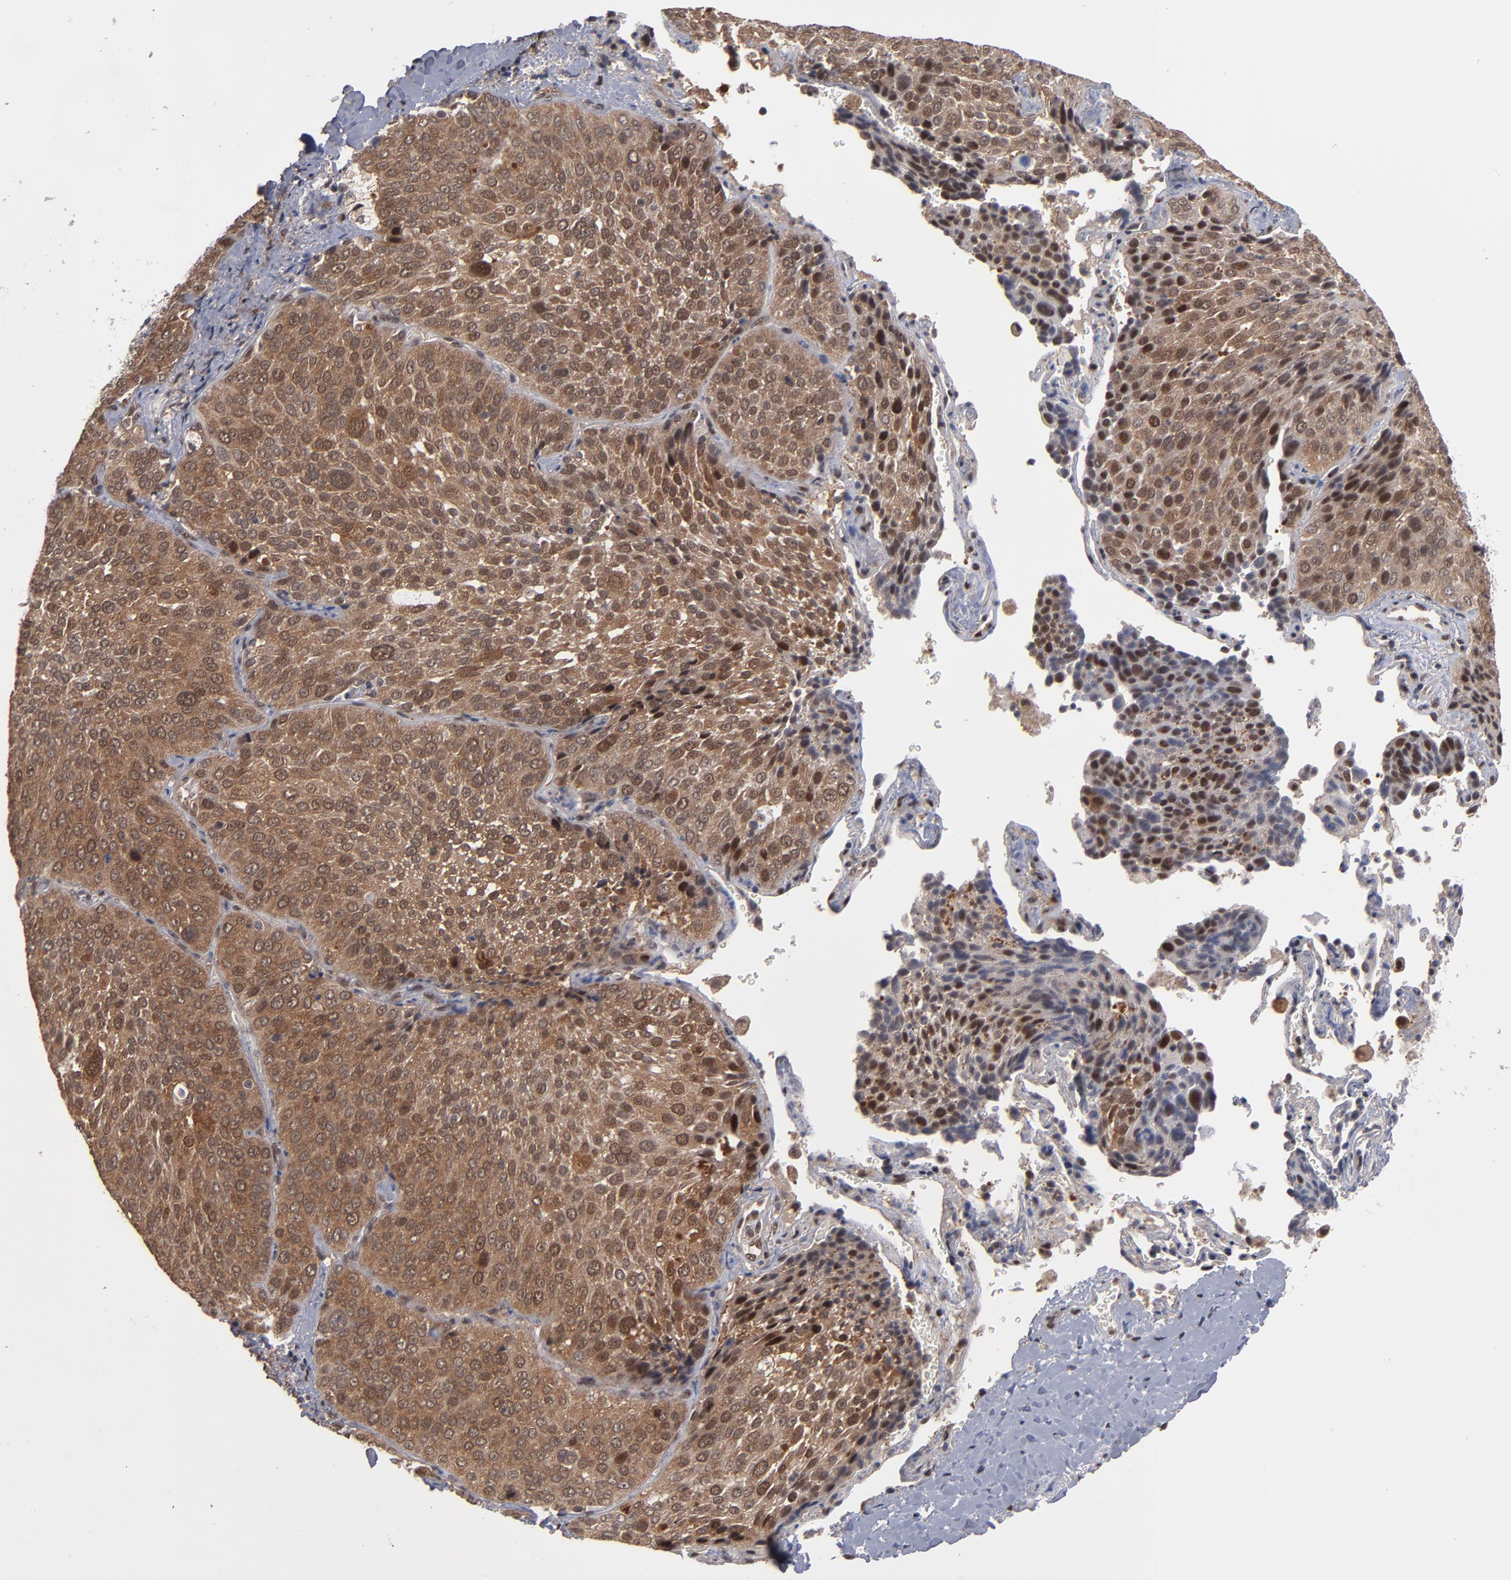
{"staining": {"intensity": "moderate", "quantity": ">75%", "location": "cytoplasmic/membranous,nuclear"}, "tissue": "lung cancer", "cell_type": "Tumor cells", "image_type": "cancer", "snomed": [{"axis": "morphology", "description": "Squamous cell carcinoma, NOS"}, {"axis": "topography", "description": "Lung"}], "caption": "Brown immunohistochemical staining in human lung squamous cell carcinoma exhibits moderate cytoplasmic/membranous and nuclear positivity in approximately >75% of tumor cells.", "gene": "HUWE1", "patient": {"sex": "male", "age": 54}}